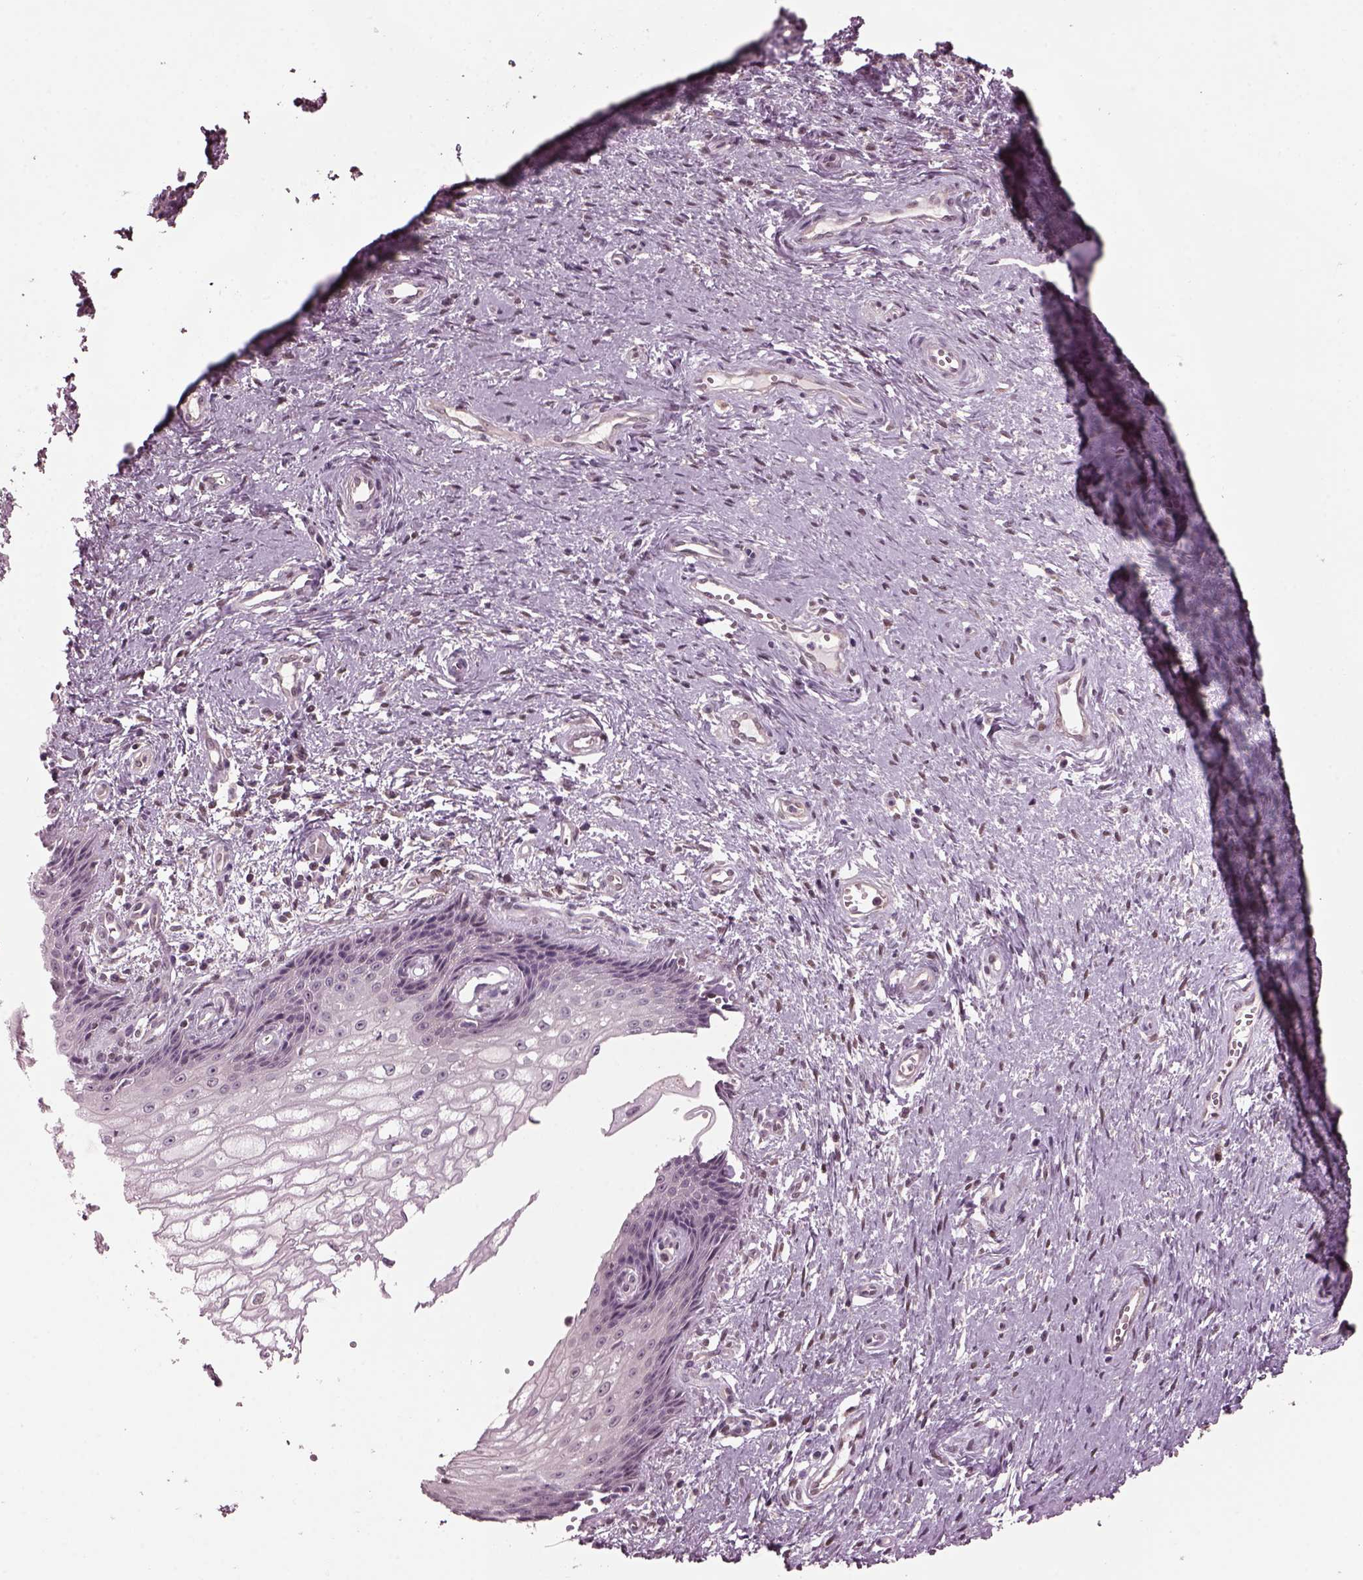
{"staining": {"intensity": "negative", "quantity": "none", "location": "none"}, "tissue": "cervical cancer", "cell_type": "Tumor cells", "image_type": "cancer", "snomed": [{"axis": "morphology", "description": "Squamous cell carcinoma, NOS"}, {"axis": "topography", "description": "Cervix"}], "caption": "Tumor cells are negative for brown protein staining in cervical squamous cell carcinoma.", "gene": "SRI", "patient": {"sex": "female", "age": 30}}